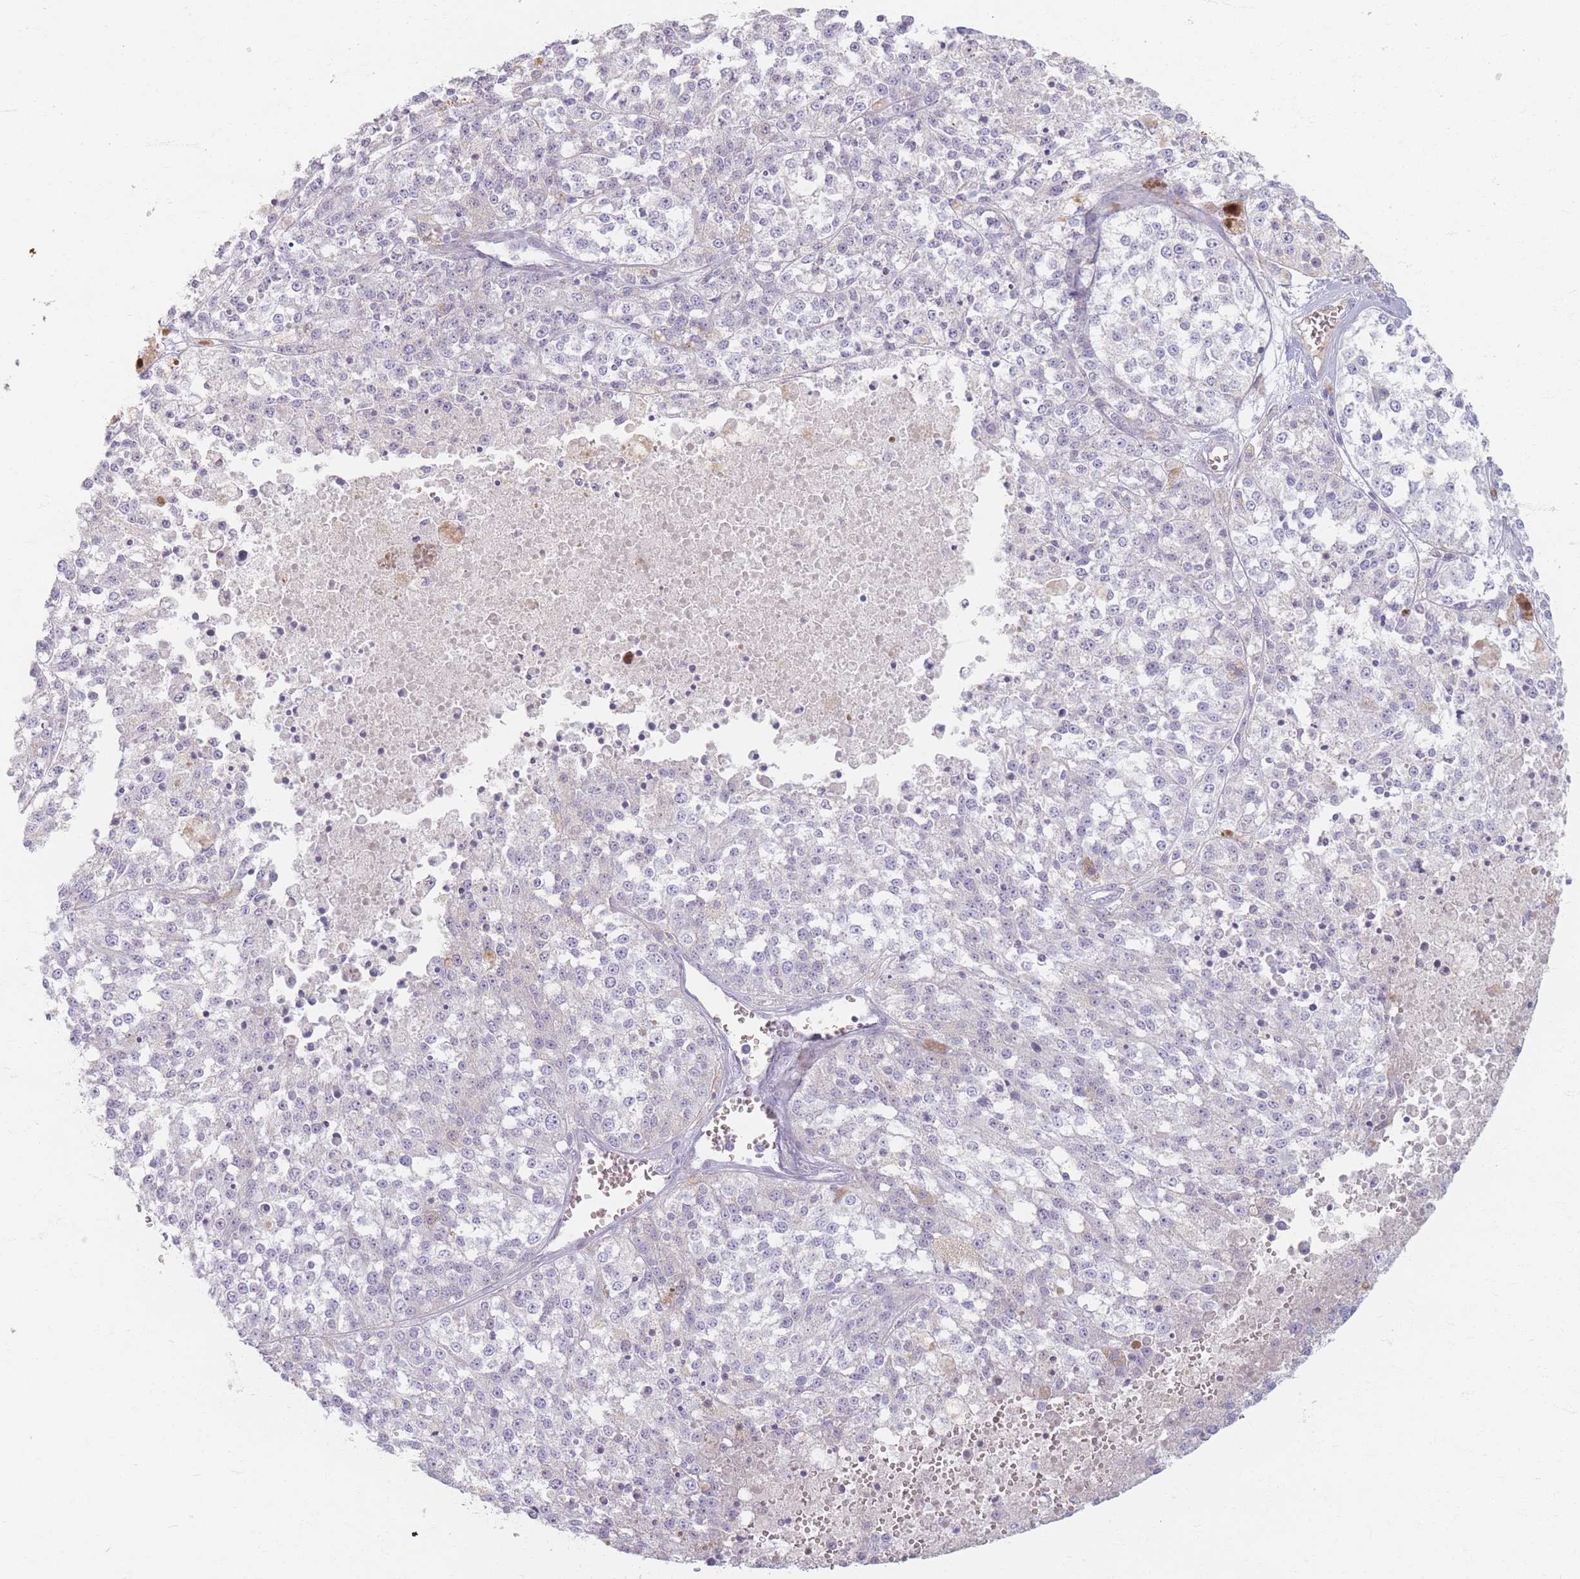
{"staining": {"intensity": "negative", "quantity": "none", "location": "none"}, "tissue": "melanoma", "cell_type": "Tumor cells", "image_type": "cancer", "snomed": [{"axis": "morphology", "description": "Malignant melanoma, NOS"}, {"axis": "topography", "description": "Skin"}], "caption": "Immunohistochemical staining of melanoma demonstrates no significant expression in tumor cells.", "gene": "PIGM", "patient": {"sex": "female", "age": 64}}